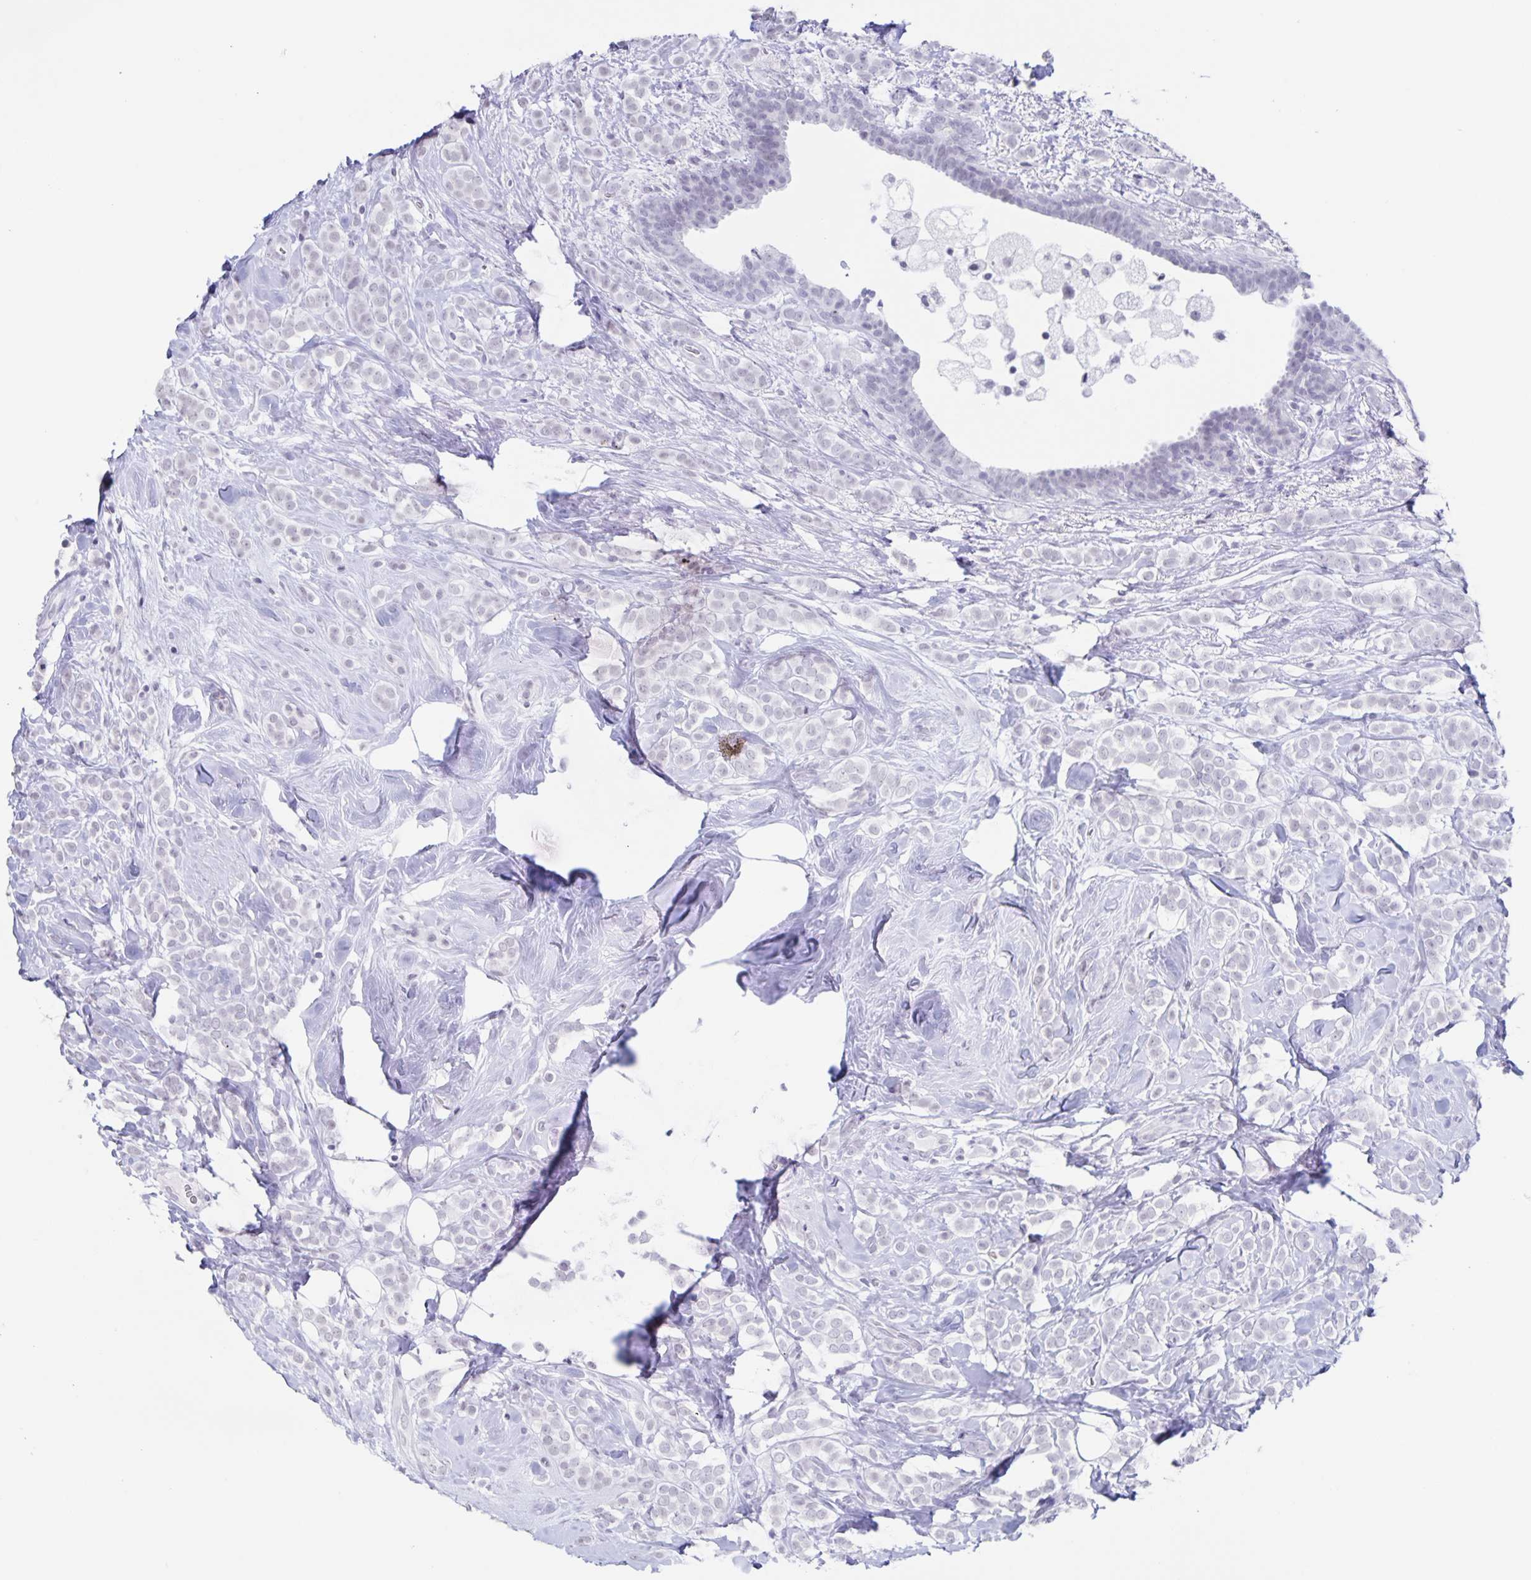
{"staining": {"intensity": "negative", "quantity": "none", "location": "none"}, "tissue": "breast cancer", "cell_type": "Tumor cells", "image_type": "cancer", "snomed": [{"axis": "morphology", "description": "Lobular carcinoma"}, {"axis": "topography", "description": "Breast"}], "caption": "This histopathology image is of breast cancer stained with IHC to label a protein in brown with the nuclei are counter-stained blue. There is no staining in tumor cells. Nuclei are stained in blue.", "gene": "LCE6A", "patient": {"sex": "female", "age": 49}}